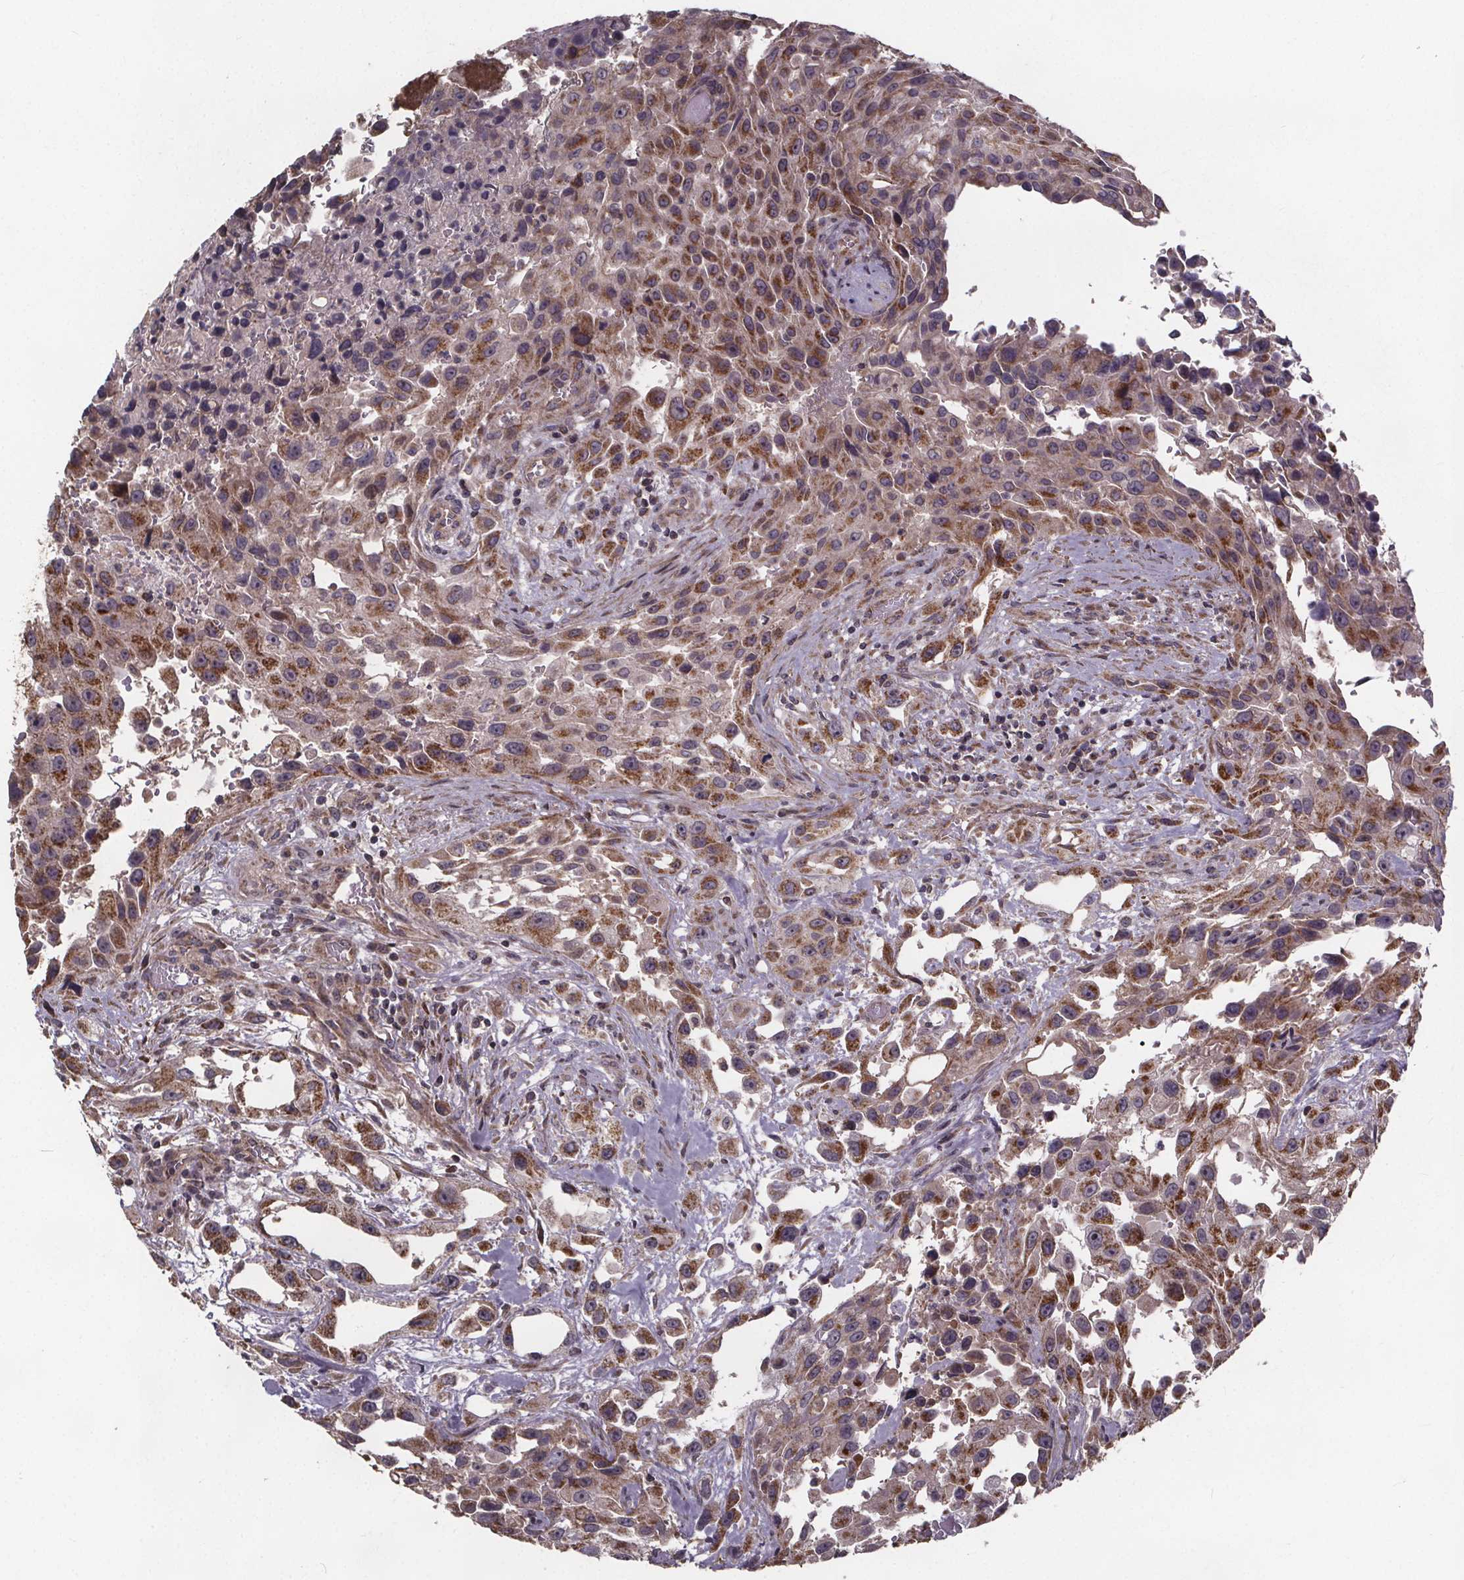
{"staining": {"intensity": "moderate", "quantity": ">75%", "location": "cytoplasmic/membranous"}, "tissue": "urothelial cancer", "cell_type": "Tumor cells", "image_type": "cancer", "snomed": [{"axis": "morphology", "description": "Urothelial carcinoma, High grade"}, {"axis": "topography", "description": "Urinary bladder"}], "caption": "A brown stain shows moderate cytoplasmic/membranous positivity of a protein in urothelial carcinoma (high-grade) tumor cells. (DAB (3,3'-diaminobenzidine) = brown stain, brightfield microscopy at high magnification).", "gene": "YME1L1", "patient": {"sex": "male", "age": 79}}